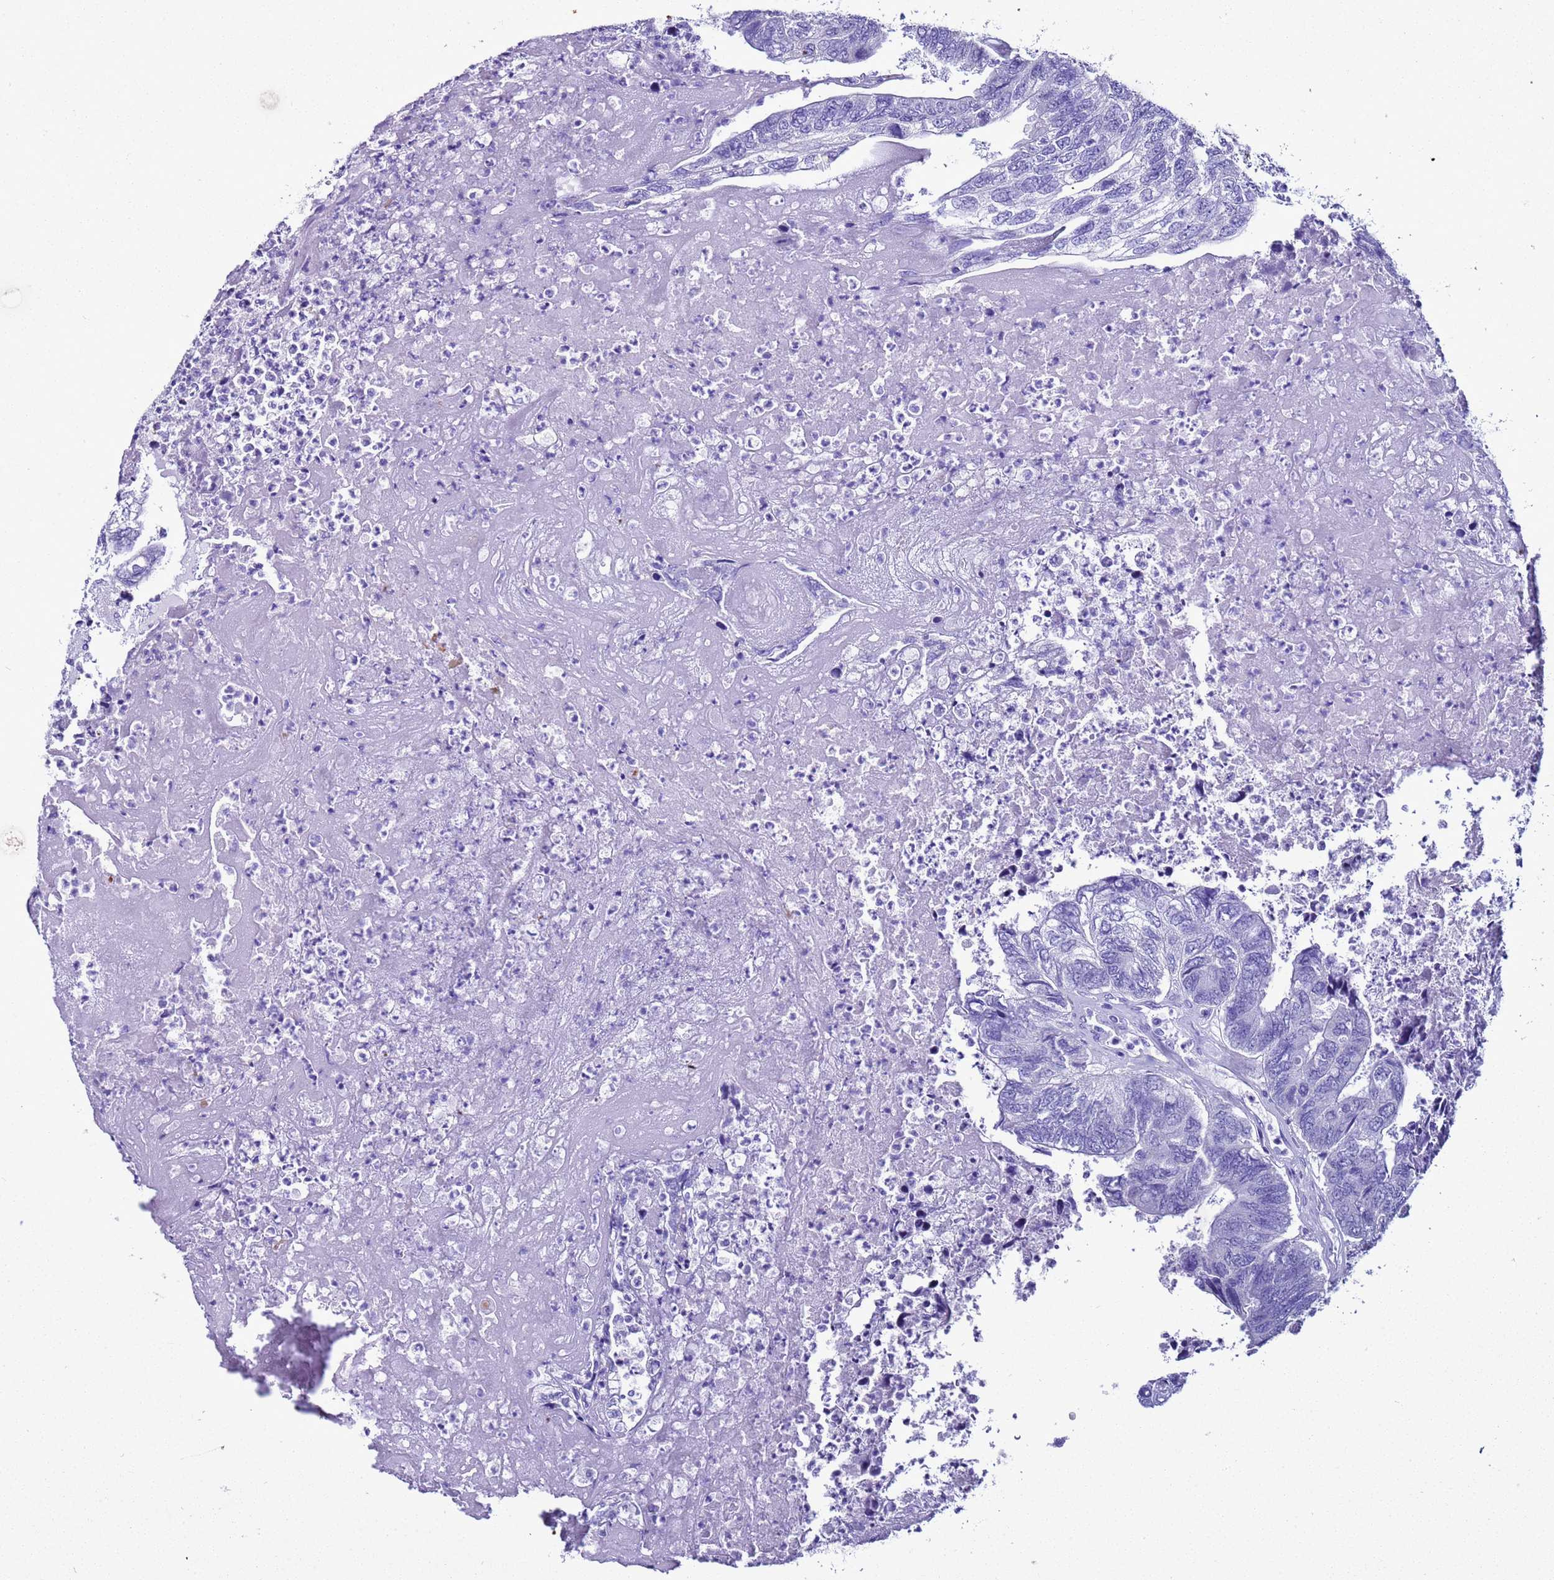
{"staining": {"intensity": "negative", "quantity": "none", "location": "none"}, "tissue": "colorectal cancer", "cell_type": "Tumor cells", "image_type": "cancer", "snomed": [{"axis": "morphology", "description": "Adenocarcinoma, NOS"}, {"axis": "topography", "description": "Colon"}], "caption": "IHC of colorectal cancer (adenocarcinoma) shows no positivity in tumor cells.", "gene": "LCMT1", "patient": {"sex": "female", "age": 67}}